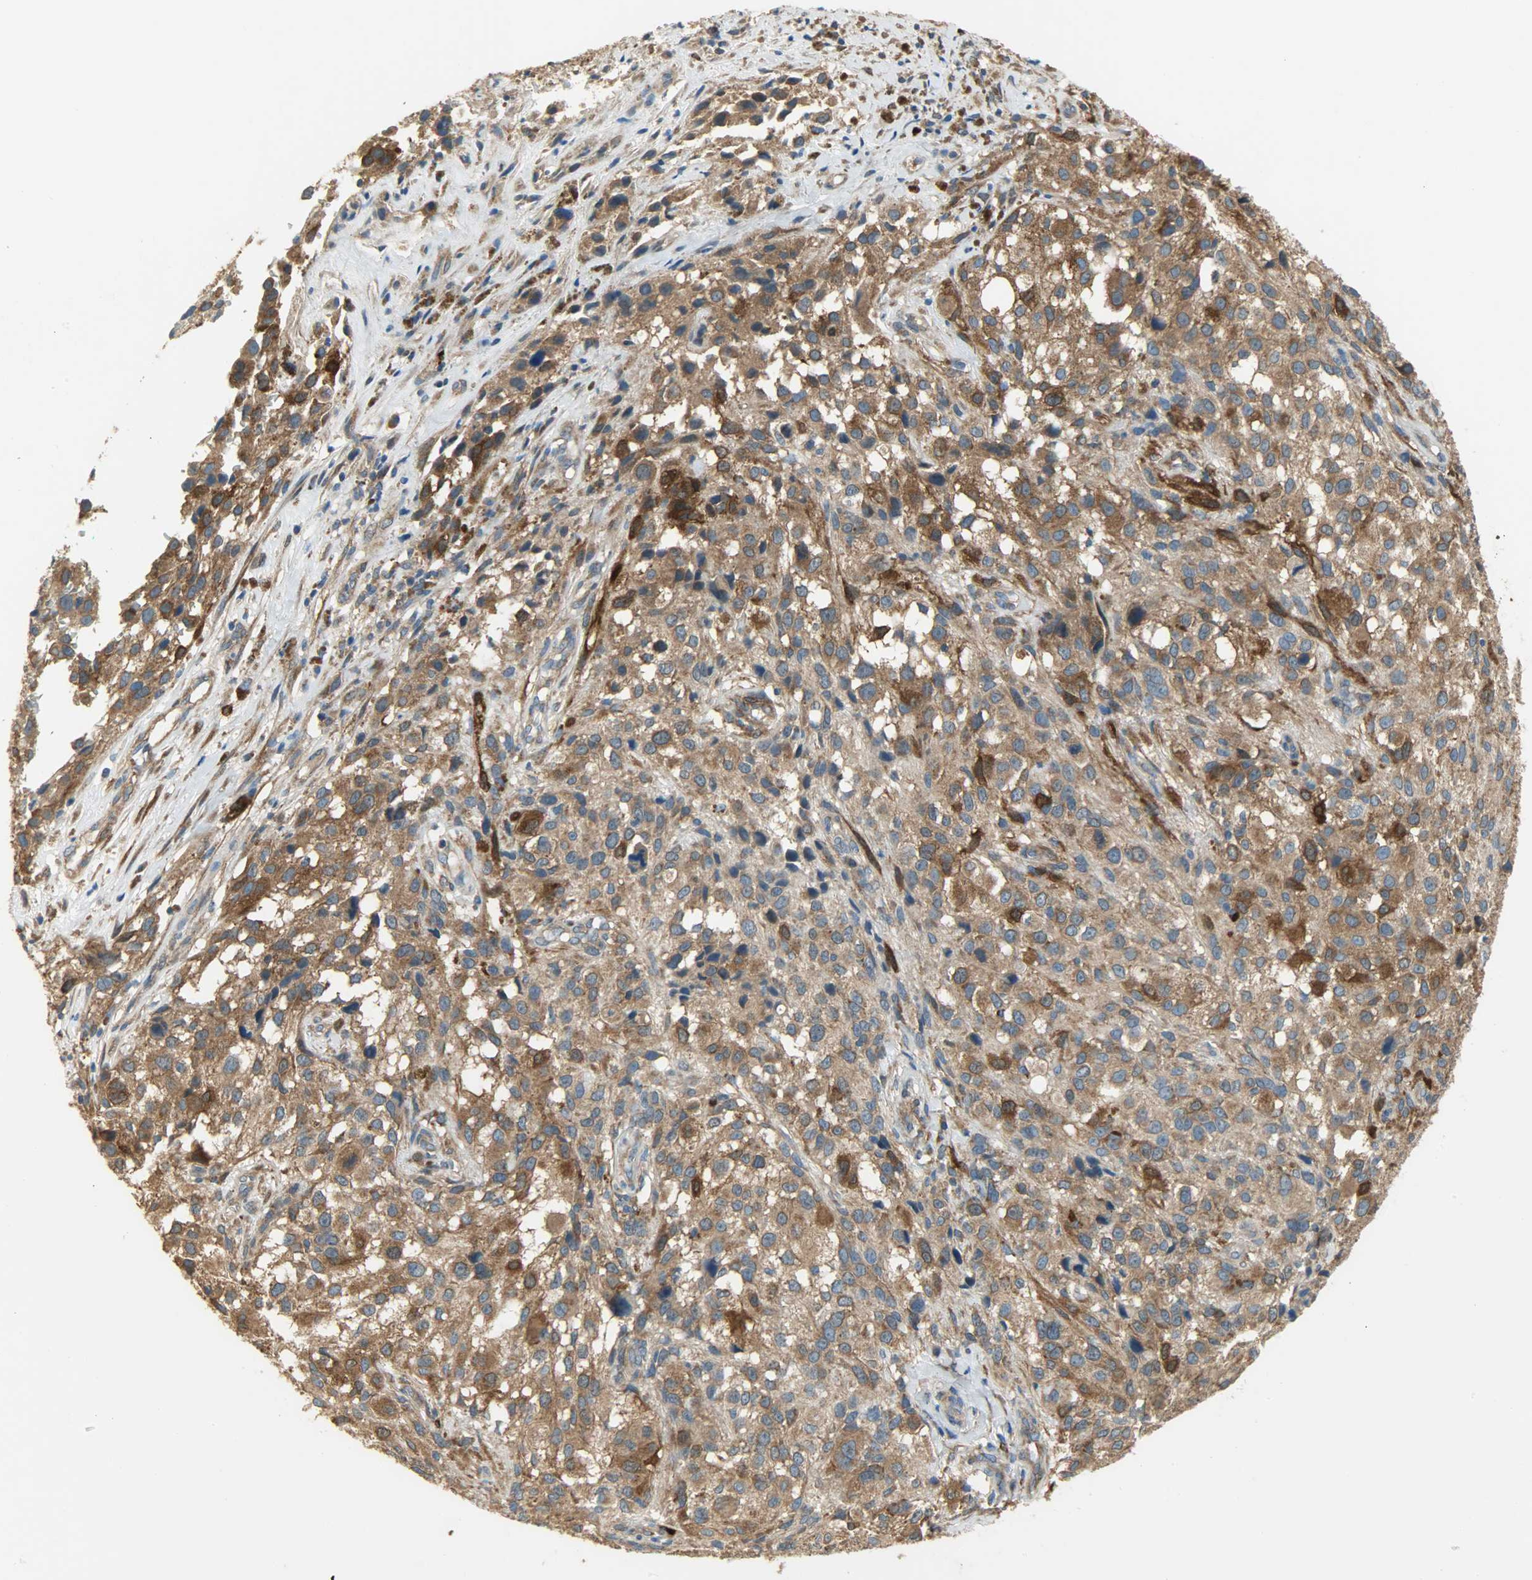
{"staining": {"intensity": "strong", "quantity": ">75%", "location": "cytoplasmic/membranous"}, "tissue": "melanoma", "cell_type": "Tumor cells", "image_type": "cancer", "snomed": [{"axis": "morphology", "description": "Necrosis, NOS"}, {"axis": "morphology", "description": "Malignant melanoma, NOS"}, {"axis": "topography", "description": "Skin"}], "caption": "The photomicrograph demonstrates staining of melanoma, revealing strong cytoplasmic/membranous protein staining (brown color) within tumor cells. The staining was performed using DAB to visualize the protein expression in brown, while the nuclei were stained in blue with hematoxylin (Magnification: 20x).", "gene": "C1orf198", "patient": {"sex": "female", "age": 87}}